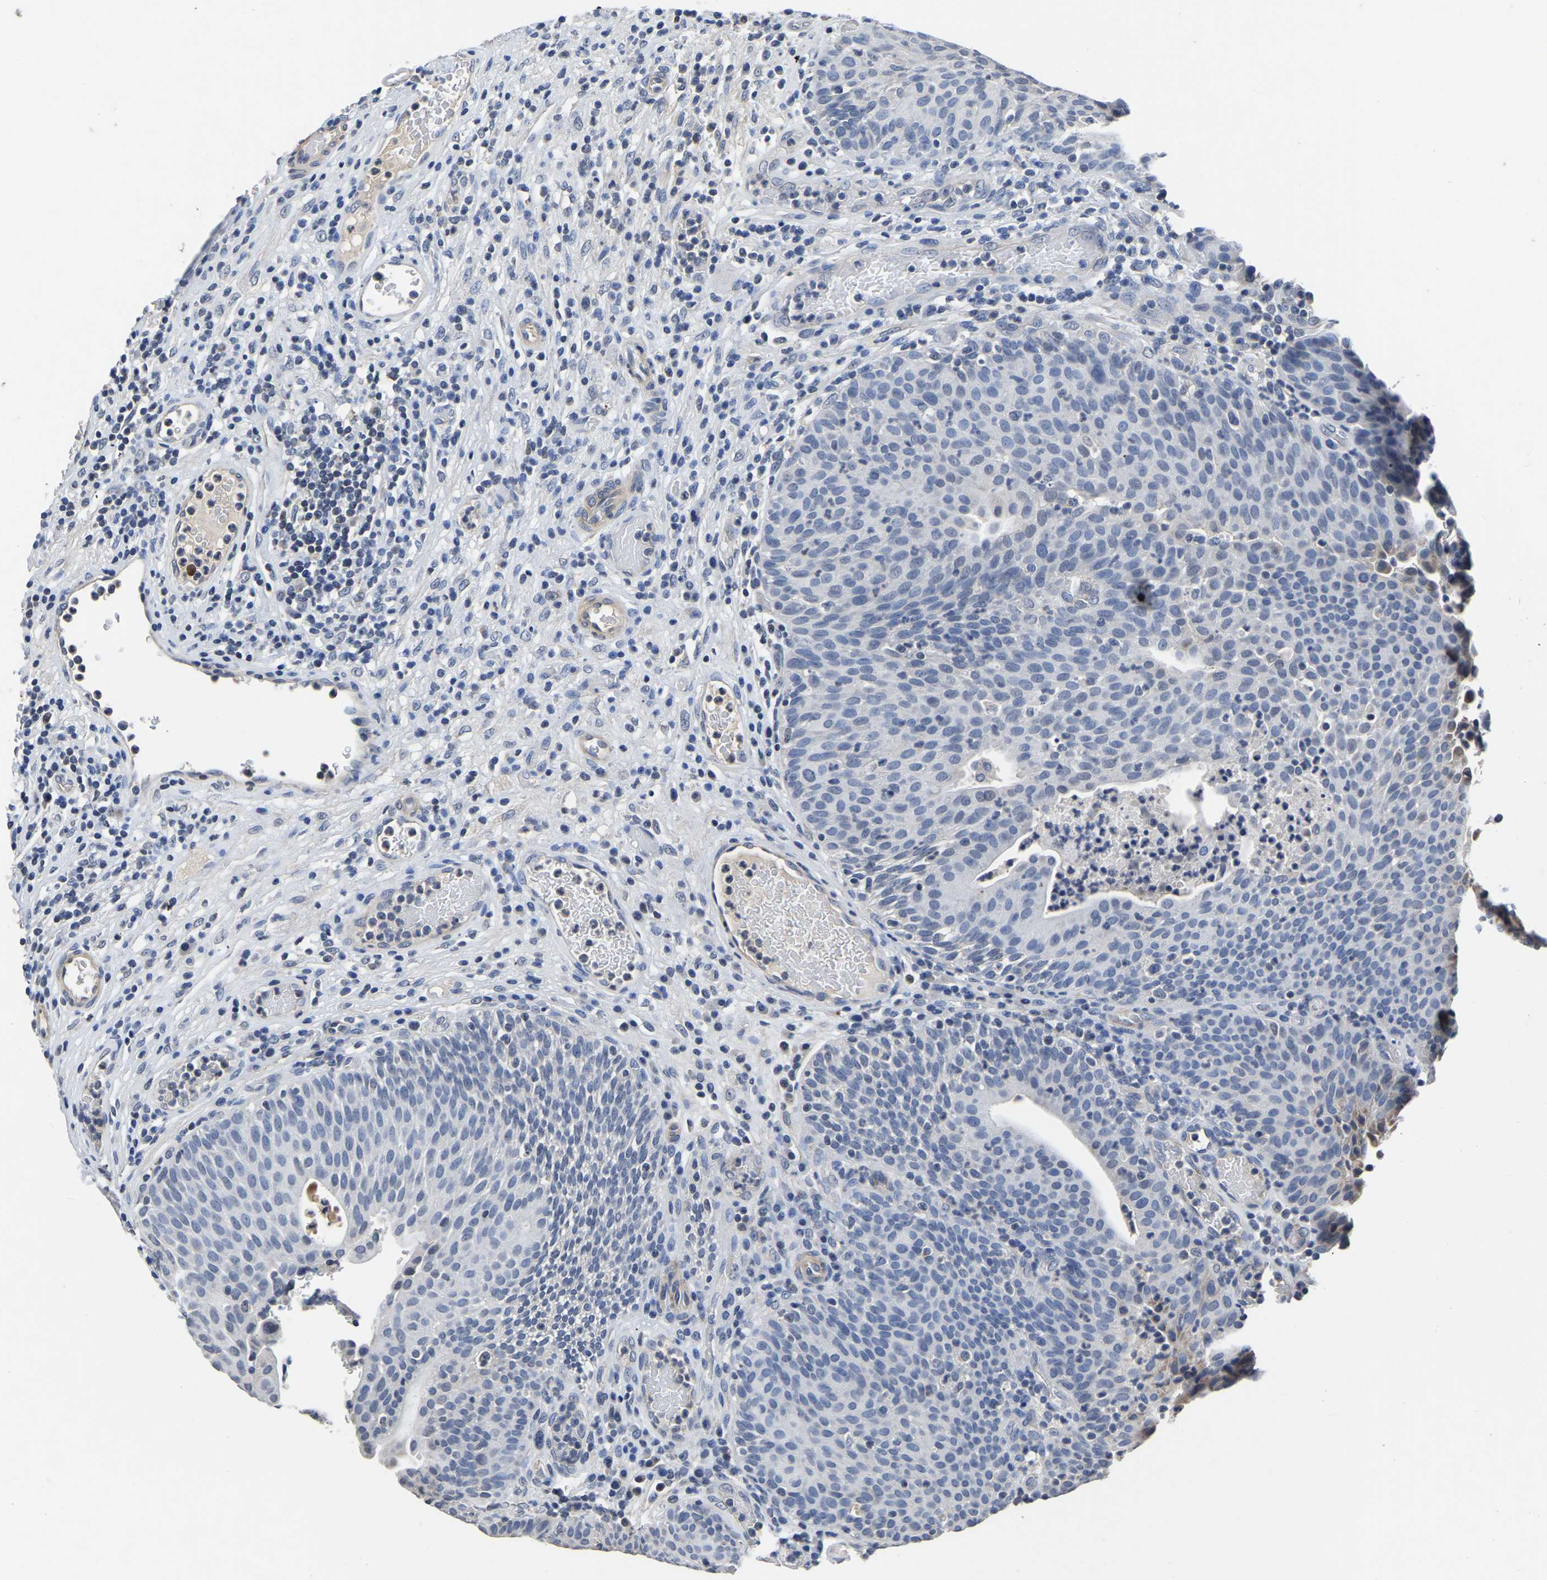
{"staining": {"intensity": "negative", "quantity": "none", "location": "none"}, "tissue": "urothelial cancer", "cell_type": "Tumor cells", "image_type": "cancer", "snomed": [{"axis": "morphology", "description": "Urothelial carcinoma, Low grade"}, {"axis": "topography", "description": "Urinary bladder"}], "caption": "Photomicrograph shows no significant protein expression in tumor cells of urothelial carcinoma (low-grade). (Stains: DAB (3,3'-diaminobenzidine) immunohistochemistry with hematoxylin counter stain, Microscopy: brightfield microscopy at high magnification).", "gene": "FGD5", "patient": {"sex": "female", "age": 75}}